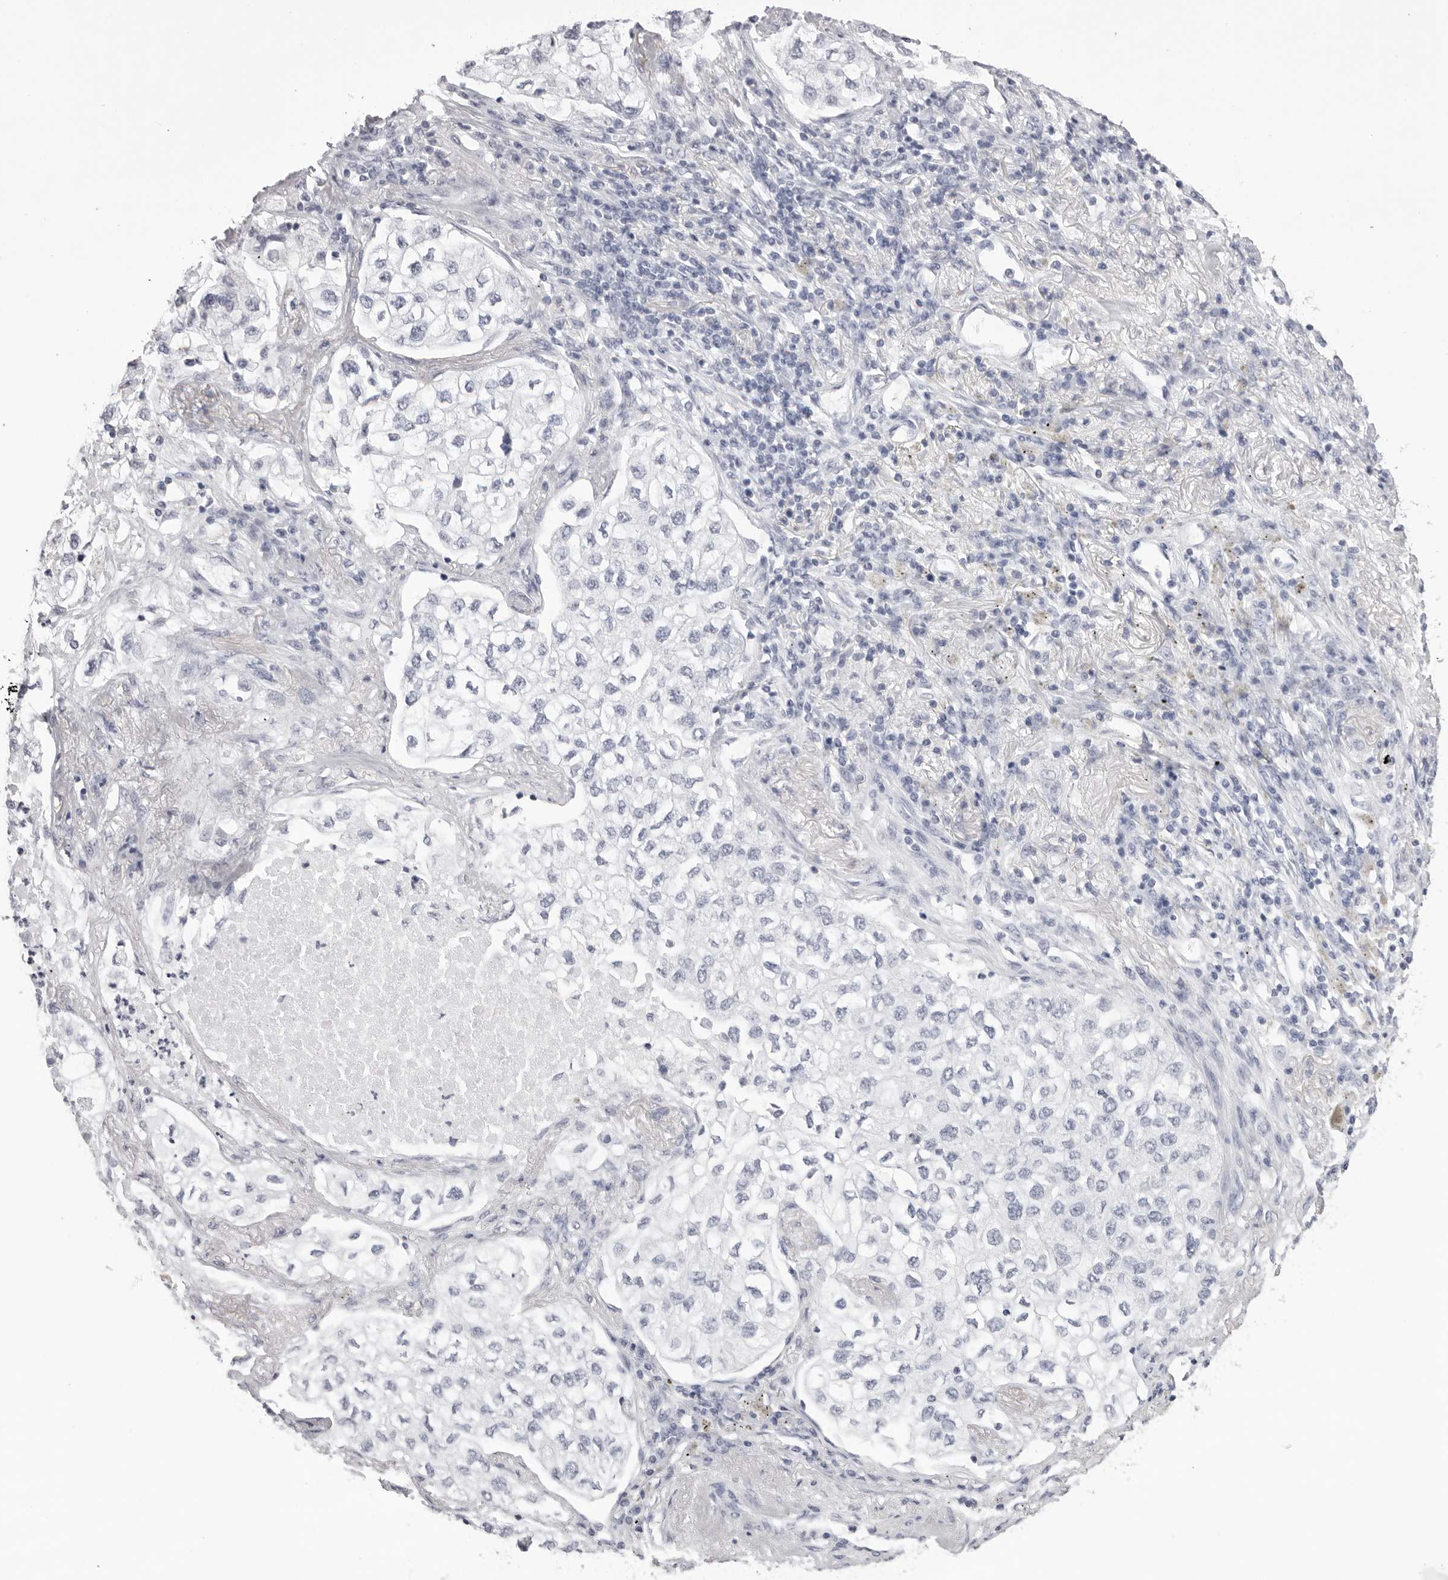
{"staining": {"intensity": "negative", "quantity": "none", "location": "none"}, "tissue": "lung cancer", "cell_type": "Tumor cells", "image_type": "cancer", "snomed": [{"axis": "morphology", "description": "Adenocarcinoma, NOS"}, {"axis": "topography", "description": "Lung"}], "caption": "Immunohistochemical staining of lung adenocarcinoma exhibits no significant expression in tumor cells.", "gene": "RHO", "patient": {"sex": "male", "age": 63}}